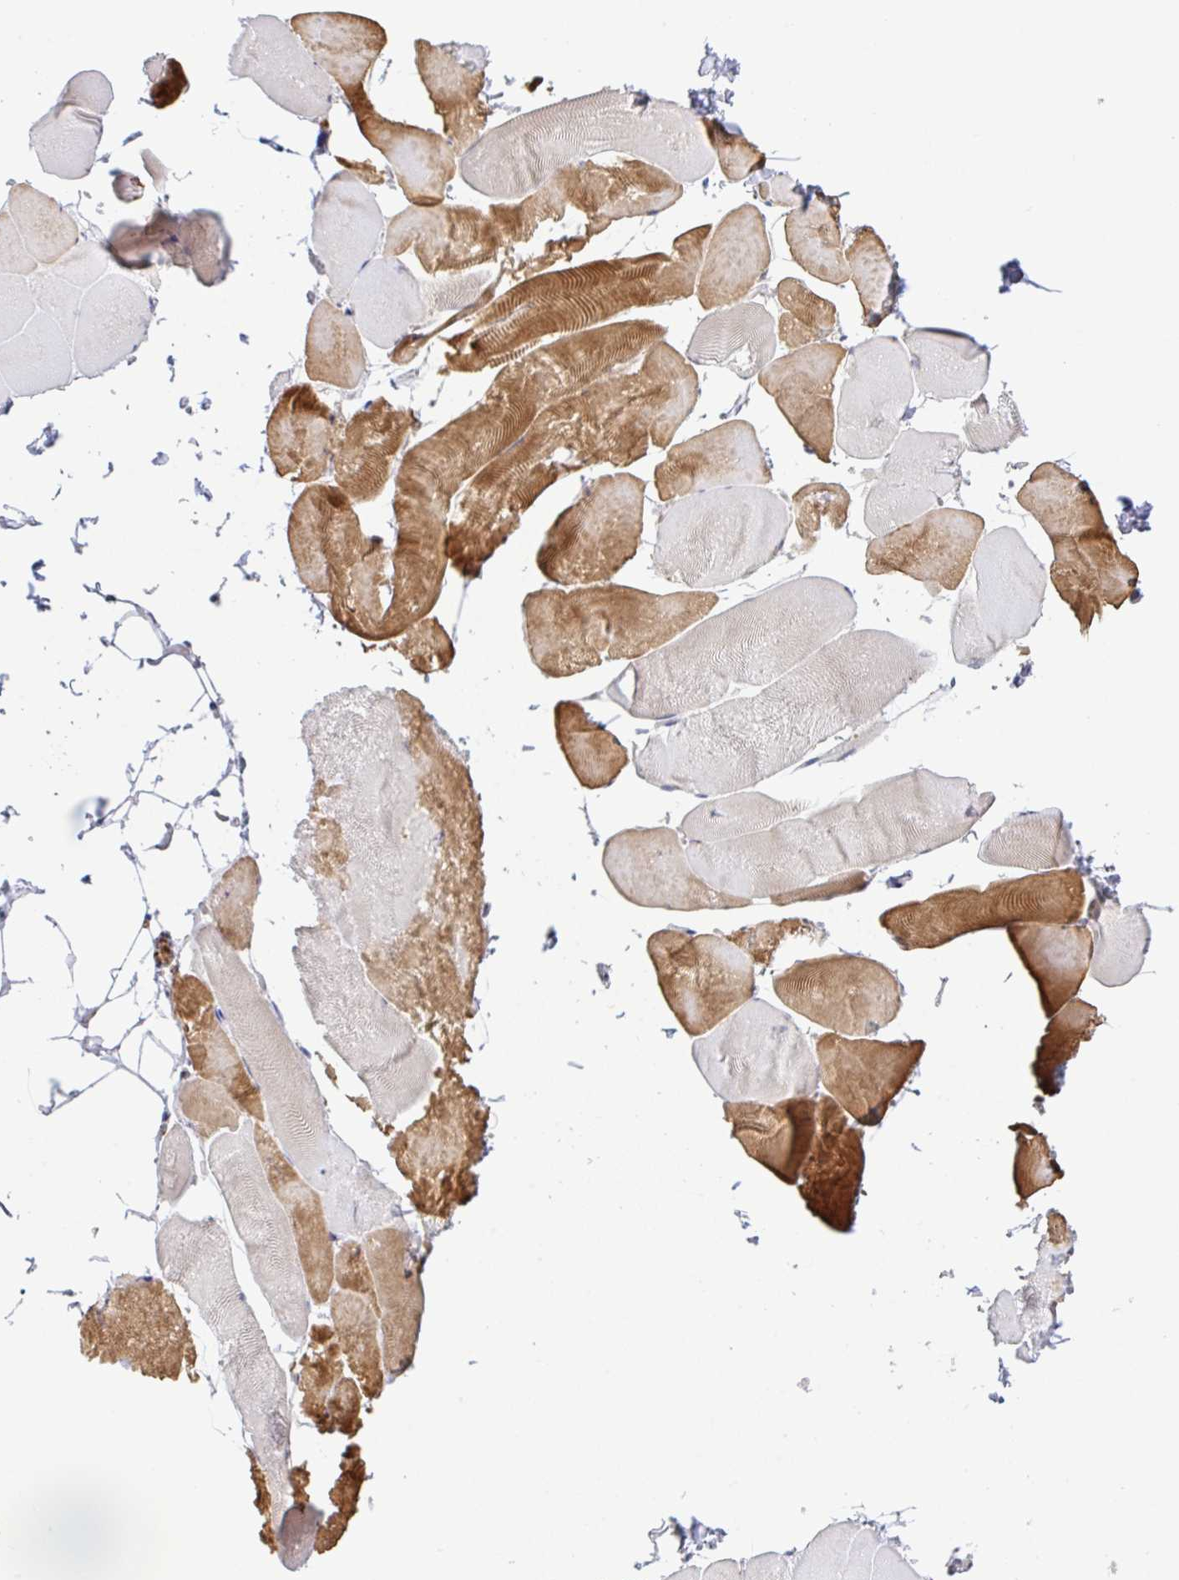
{"staining": {"intensity": "moderate", "quantity": "25%-75%", "location": "cytoplasmic/membranous"}, "tissue": "skeletal muscle", "cell_type": "Myocytes", "image_type": "normal", "snomed": [{"axis": "morphology", "description": "Normal tissue, NOS"}, {"axis": "topography", "description": "Skeletal muscle"}], "caption": "Immunohistochemistry photomicrograph of benign human skeletal muscle stained for a protein (brown), which reveals medium levels of moderate cytoplasmic/membranous positivity in about 25%-75% of myocytes.", "gene": "PLCD4", "patient": {"sex": "female", "age": 64}}